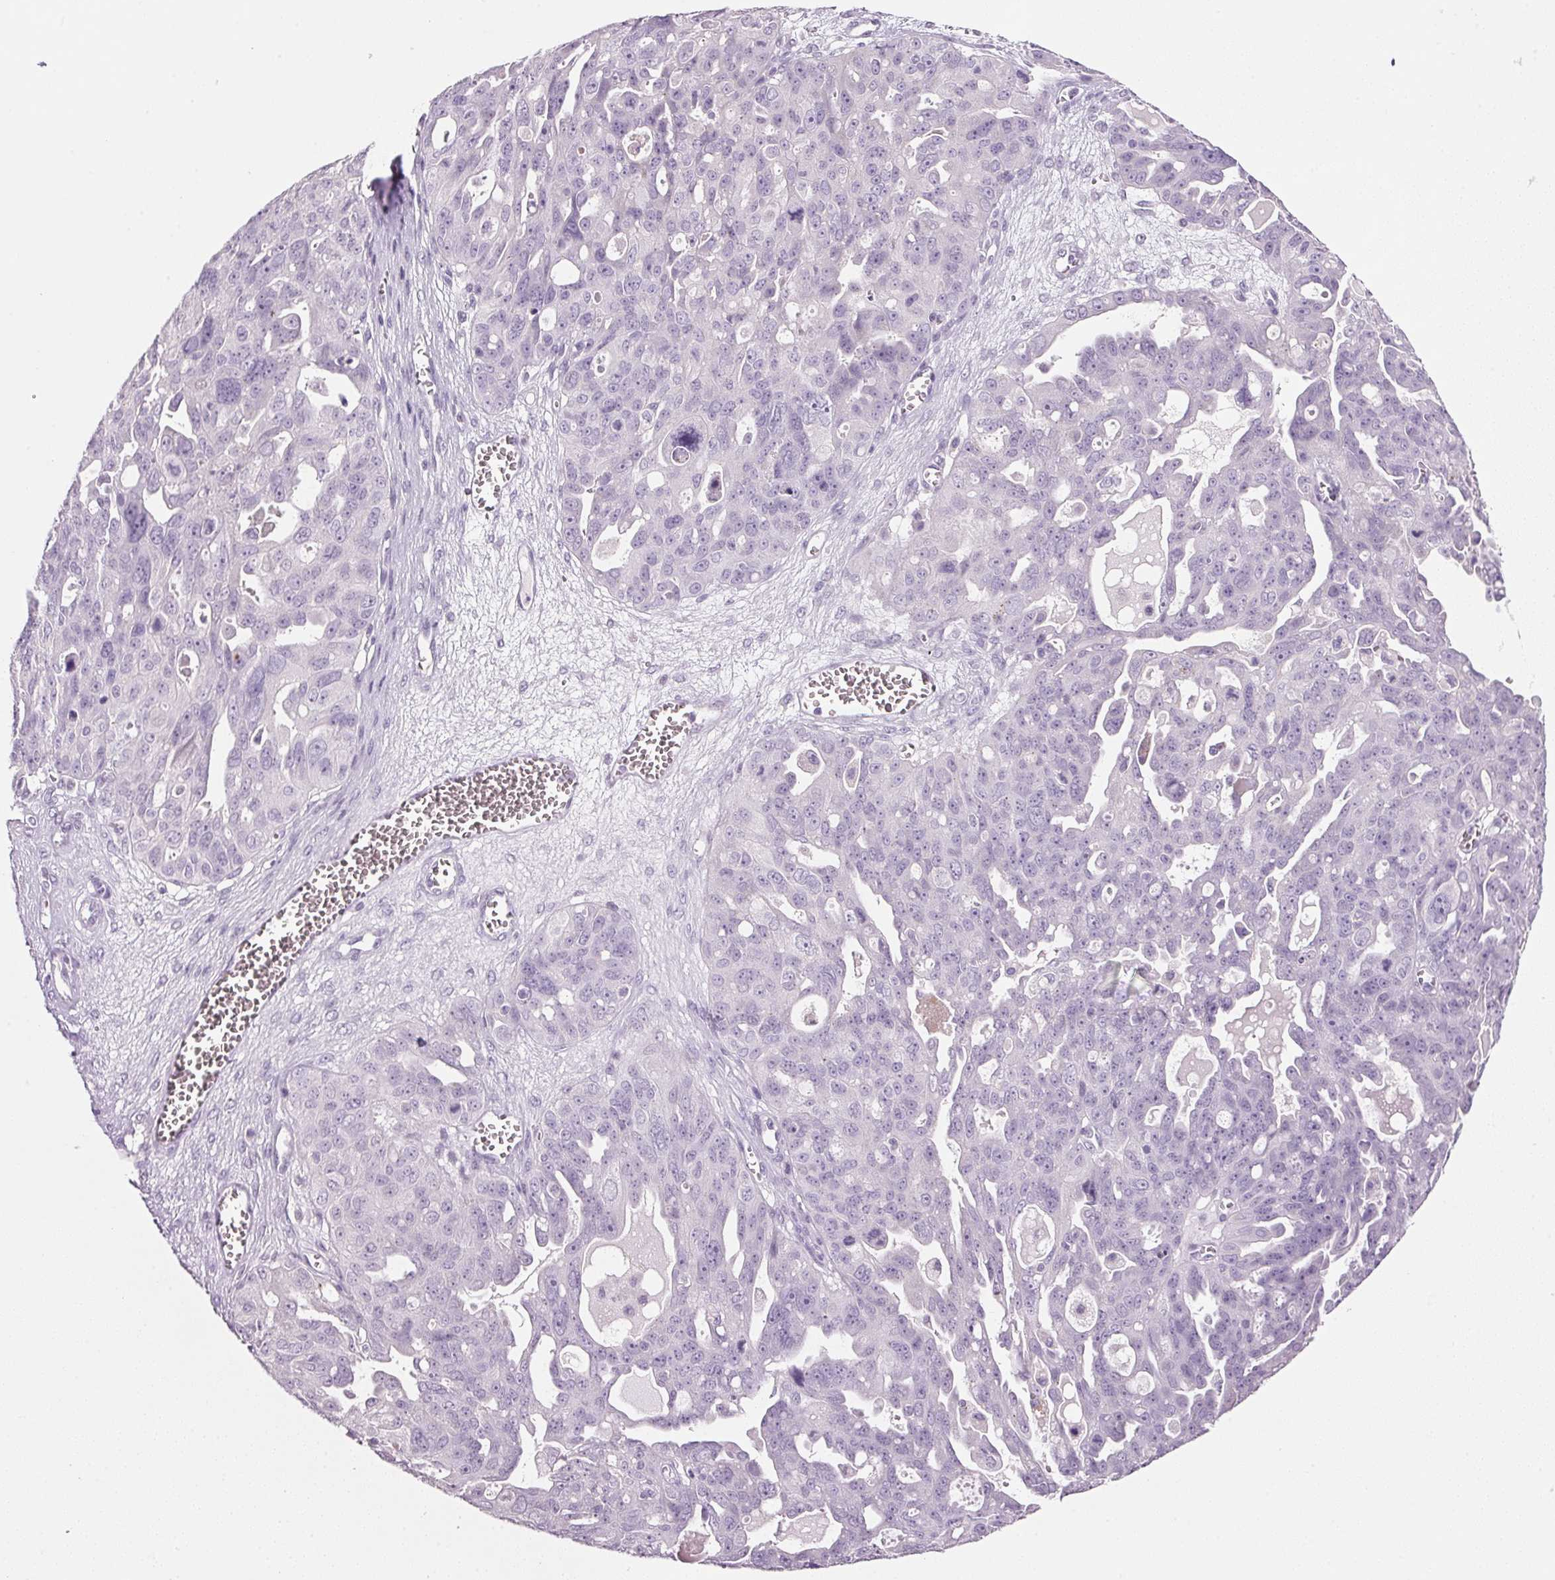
{"staining": {"intensity": "negative", "quantity": "none", "location": "none"}, "tissue": "ovarian cancer", "cell_type": "Tumor cells", "image_type": "cancer", "snomed": [{"axis": "morphology", "description": "Carcinoma, endometroid"}, {"axis": "topography", "description": "Ovary"}], "caption": "Human ovarian endometroid carcinoma stained for a protein using immunohistochemistry reveals no staining in tumor cells.", "gene": "PPP1R1A", "patient": {"sex": "female", "age": 70}}